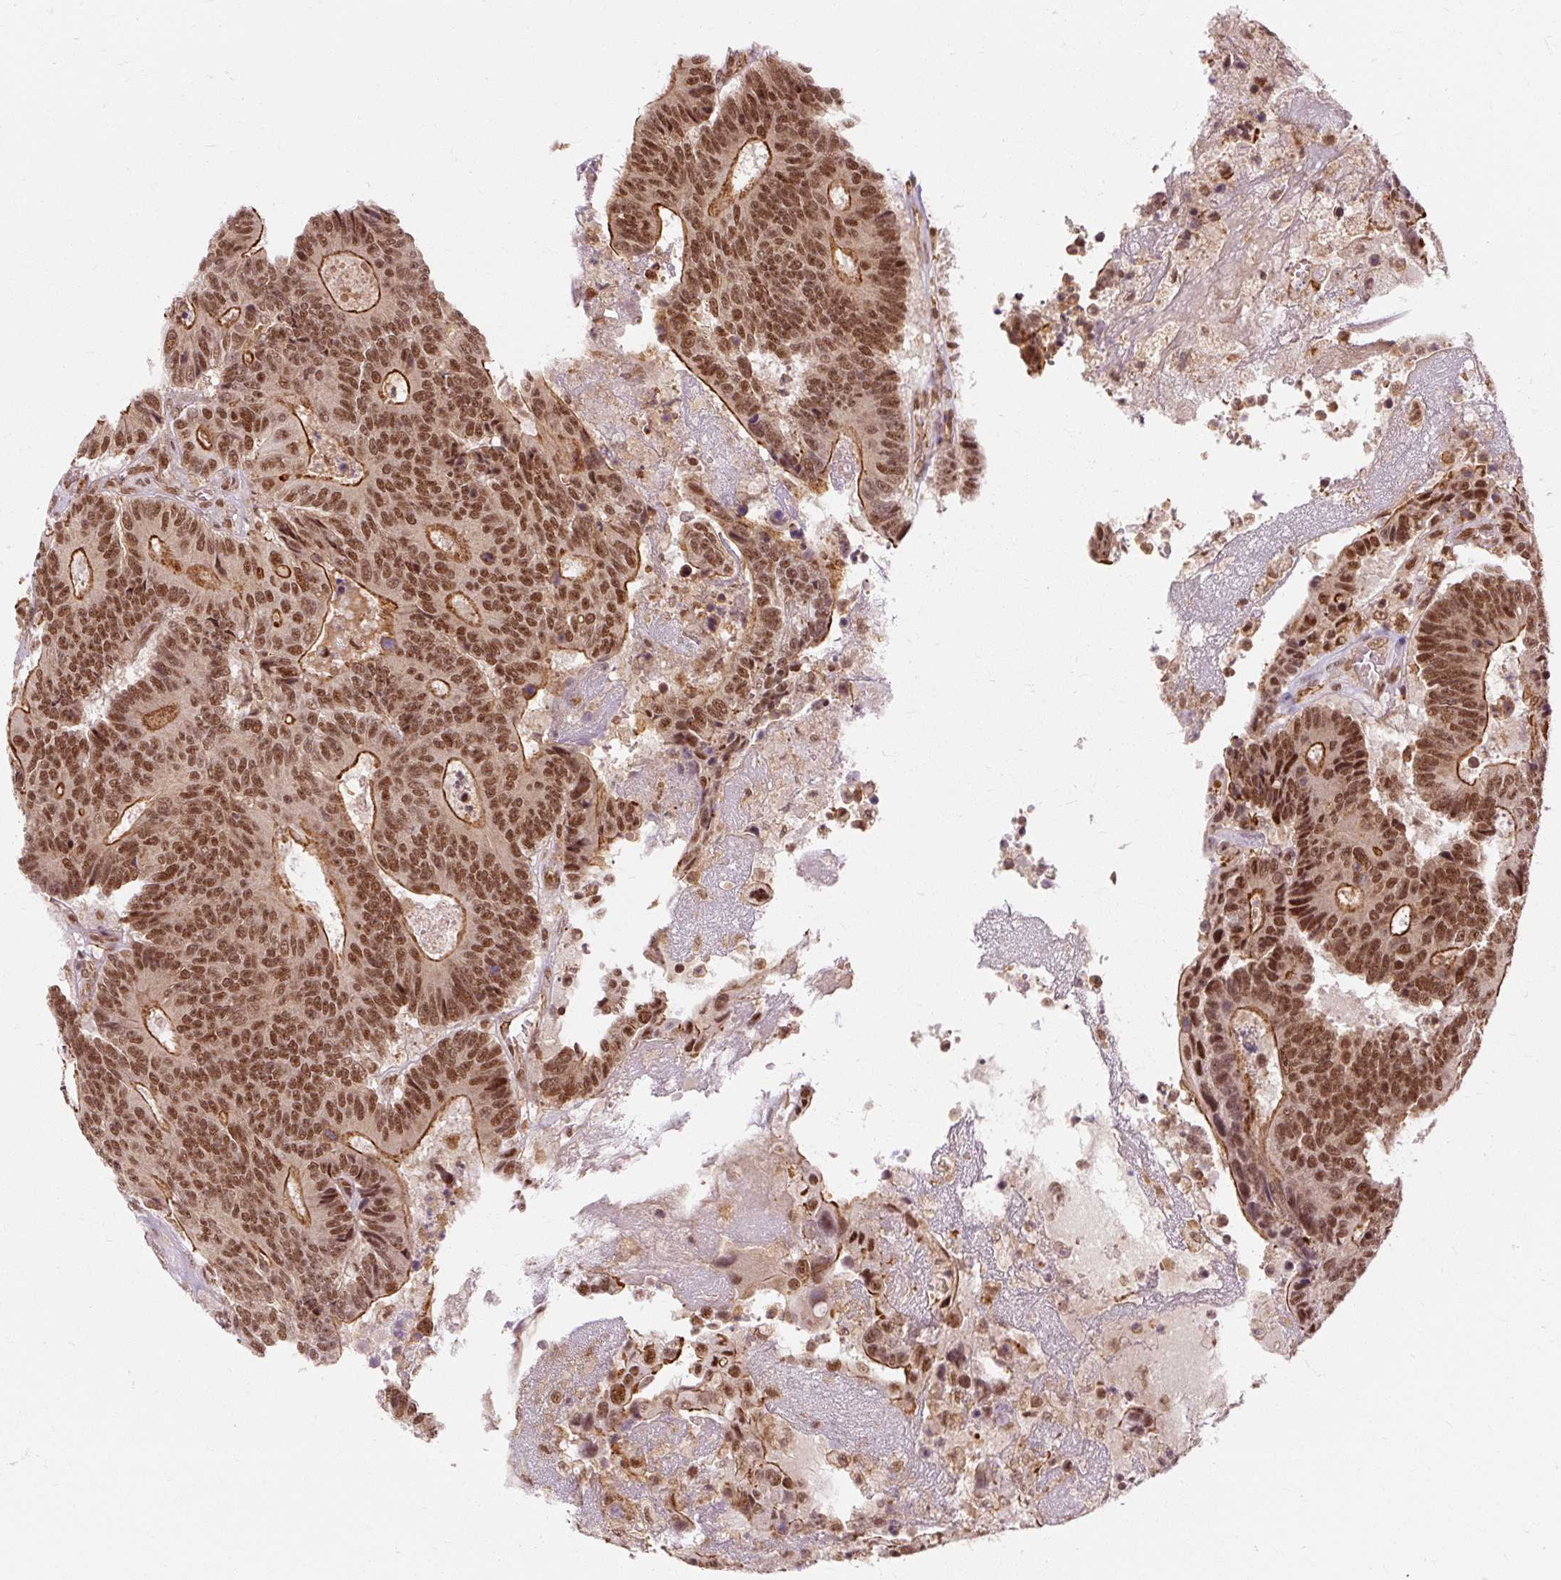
{"staining": {"intensity": "strong", "quantity": ">75%", "location": "cytoplasmic/membranous,nuclear"}, "tissue": "colorectal cancer", "cell_type": "Tumor cells", "image_type": "cancer", "snomed": [{"axis": "morphology", "description": "Adenocarcinoma, NOS"}, {"axis": "topography", "description": "Colon"}], "caption": "This image exhibits IHC staining of colorectal cancer, with high strong cytoplasmic/membranous and nuclear staining in about >75% of tumor cells.", "gene": "CSTF1", "patient": {"sex": "male", "age": 83}}